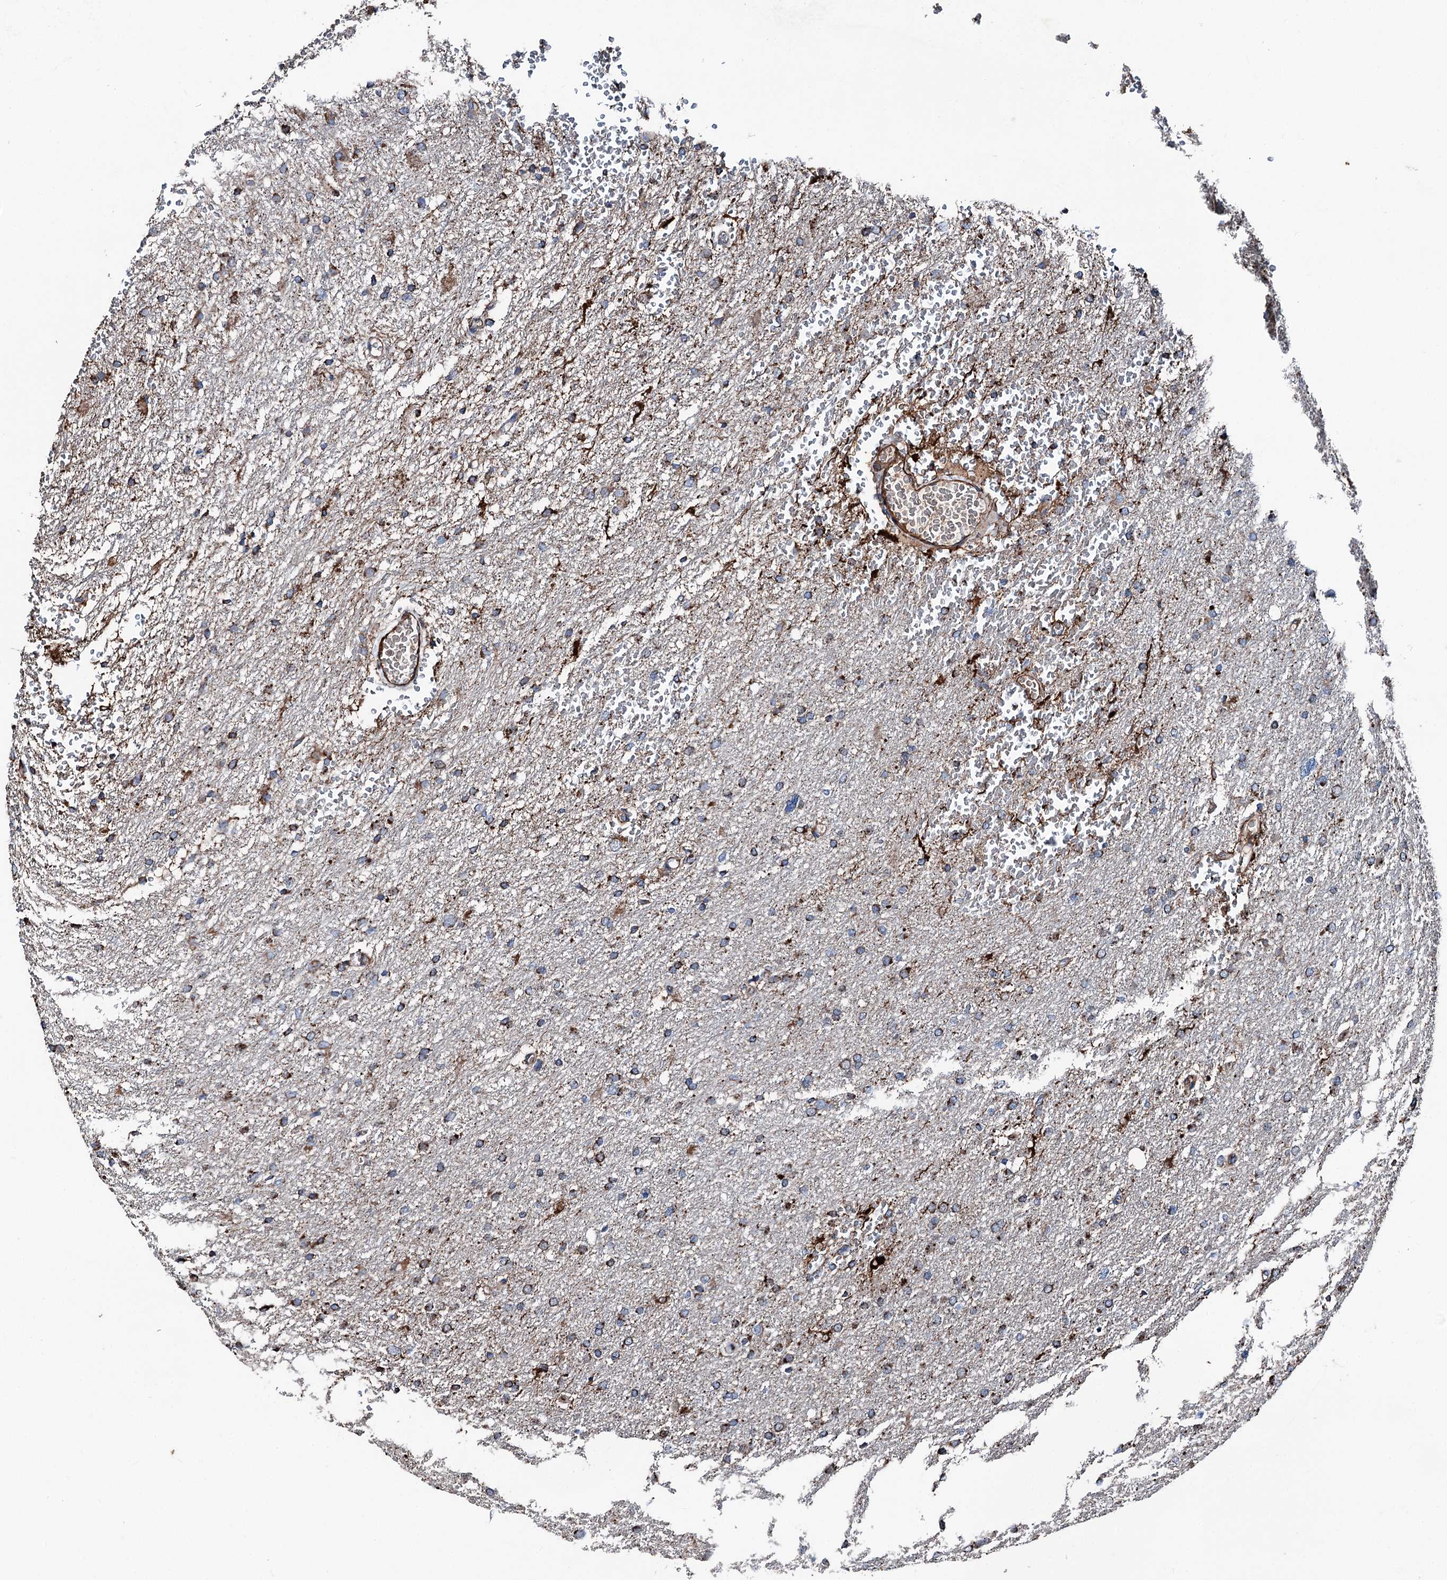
{"staining": {"intensity": "strong", "quantity": "25%-75%", "location": "cytoplasmic/membranous"}, "tissue": "glioma", "cell_type": "Tumor cells", "image_type": "cancer", "snomed": [{"axis": "morphology", "description": "Glioma, malignant, High grade"}, {"axis": "topography", "description": "Cerebral cortex"}], "caption": "Immunohistochemistry (IHC) image of glioma stained for a protein (brown), which shows high levels of strong cytoplasmic/membranous expression in about 25%-75% of tumor cells.", "gene": "DDIAS", "patient": {"sex": "female", "age": 36}}